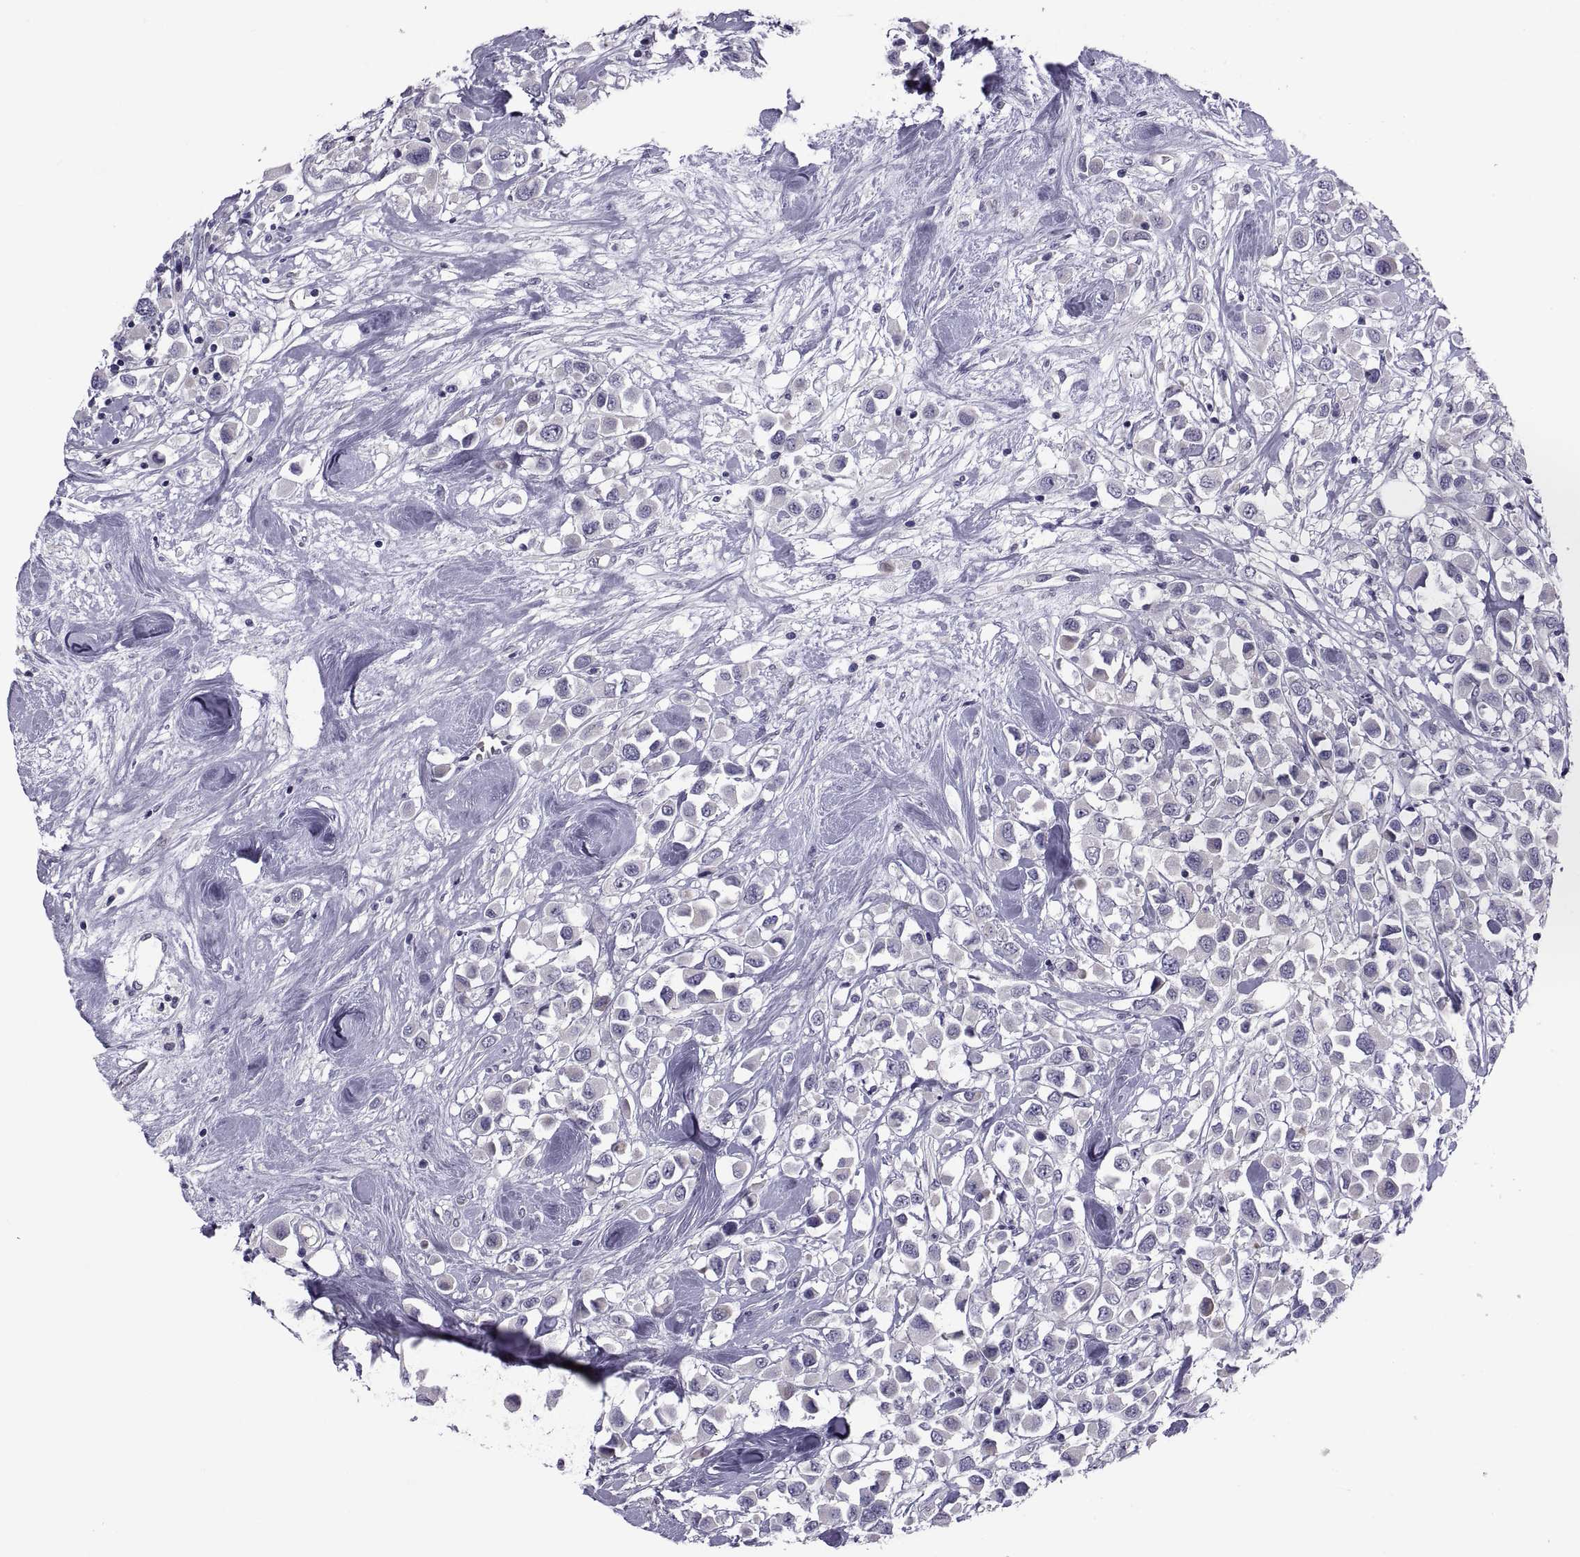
{"staining": {"intensity": "negative", "quantity": "none", "location": "none"}, "tissue": "breast cancer", "cell_type": "Tumor cells", "image_type": "cancer", "snomed": [{"axis": "morphology", "description": "Duct carcinoma"}, {"axis": "topography", "description": "Breast"}], "caption": "High power microscopy micrograph of an immunohistochemistry (IHC) image of breast cancer (invasive ductal carcinoma), revealing no significant expression in tumor cells. (Stains: DAB immunohistochemistry with hematoxylin counter stain, Microscopy: brightfield microscopy at high magnification).", "gene": "TMEM158", "patient": {"sex": "female", "age": 61}}